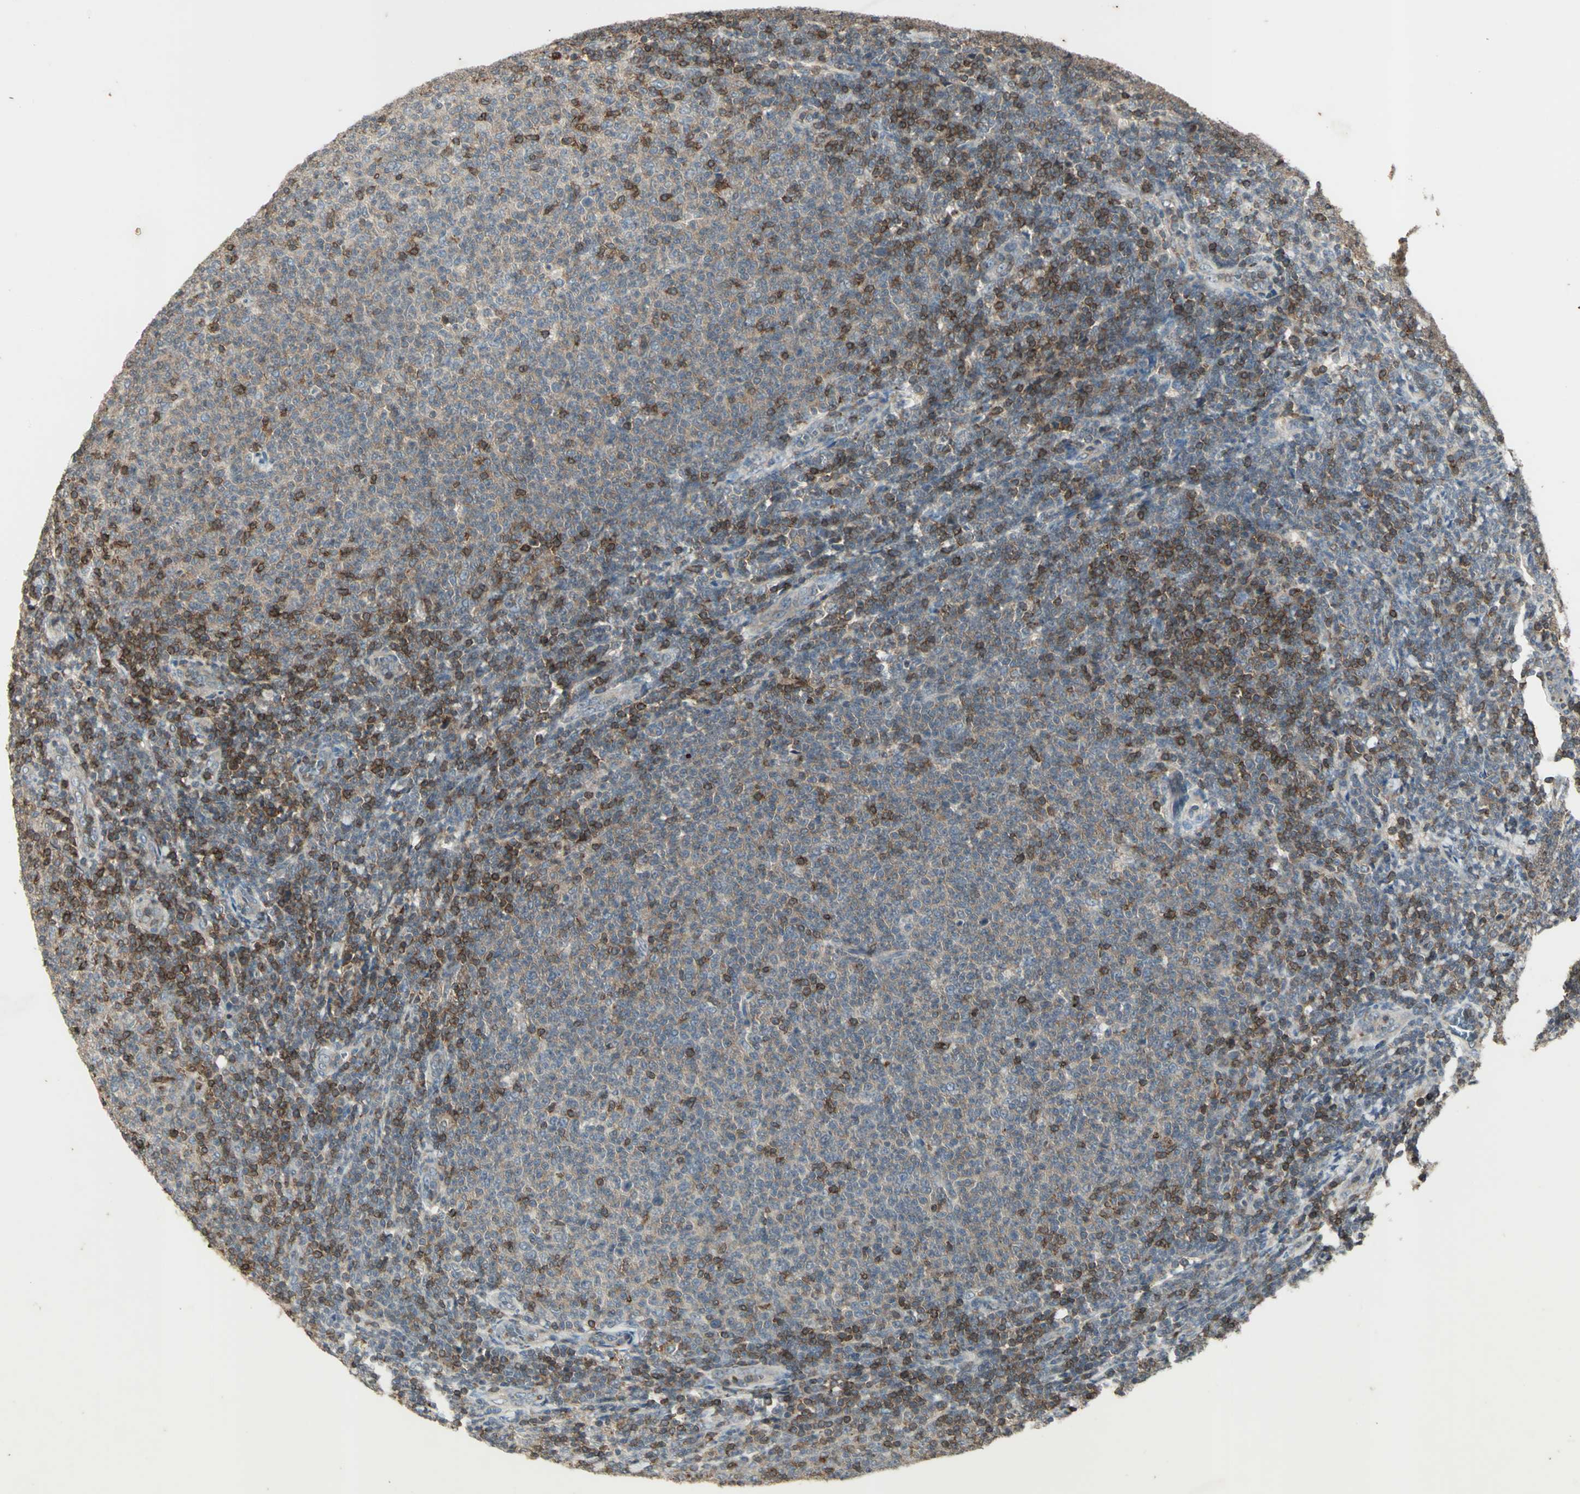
{"staining": {"intensity": "weak", "quantity": "25%-75%", "location": "cytoplasmic/membranous"}, "tissue": "lymphoma", "cell_type": "Tumor cells", "image_type": "cancer", "snomed": [{"axis": "morphology", "description": "Malignant lymphoma, non-Hodgkin's type, Low grade"}, {"axis": "topography", "description": "Lymph node"}], "caption": "Tumor cells exhibit low levels of weak cytoplasmic/membranous staining in about 25%-75% of cells in lymphoma. Using DAB (brown) and hematoxylin (blue) stains, captured at high magnification using brightfield microscopy.", "gene": "IL16", "patient": {"sex": "male", "age": 66}}